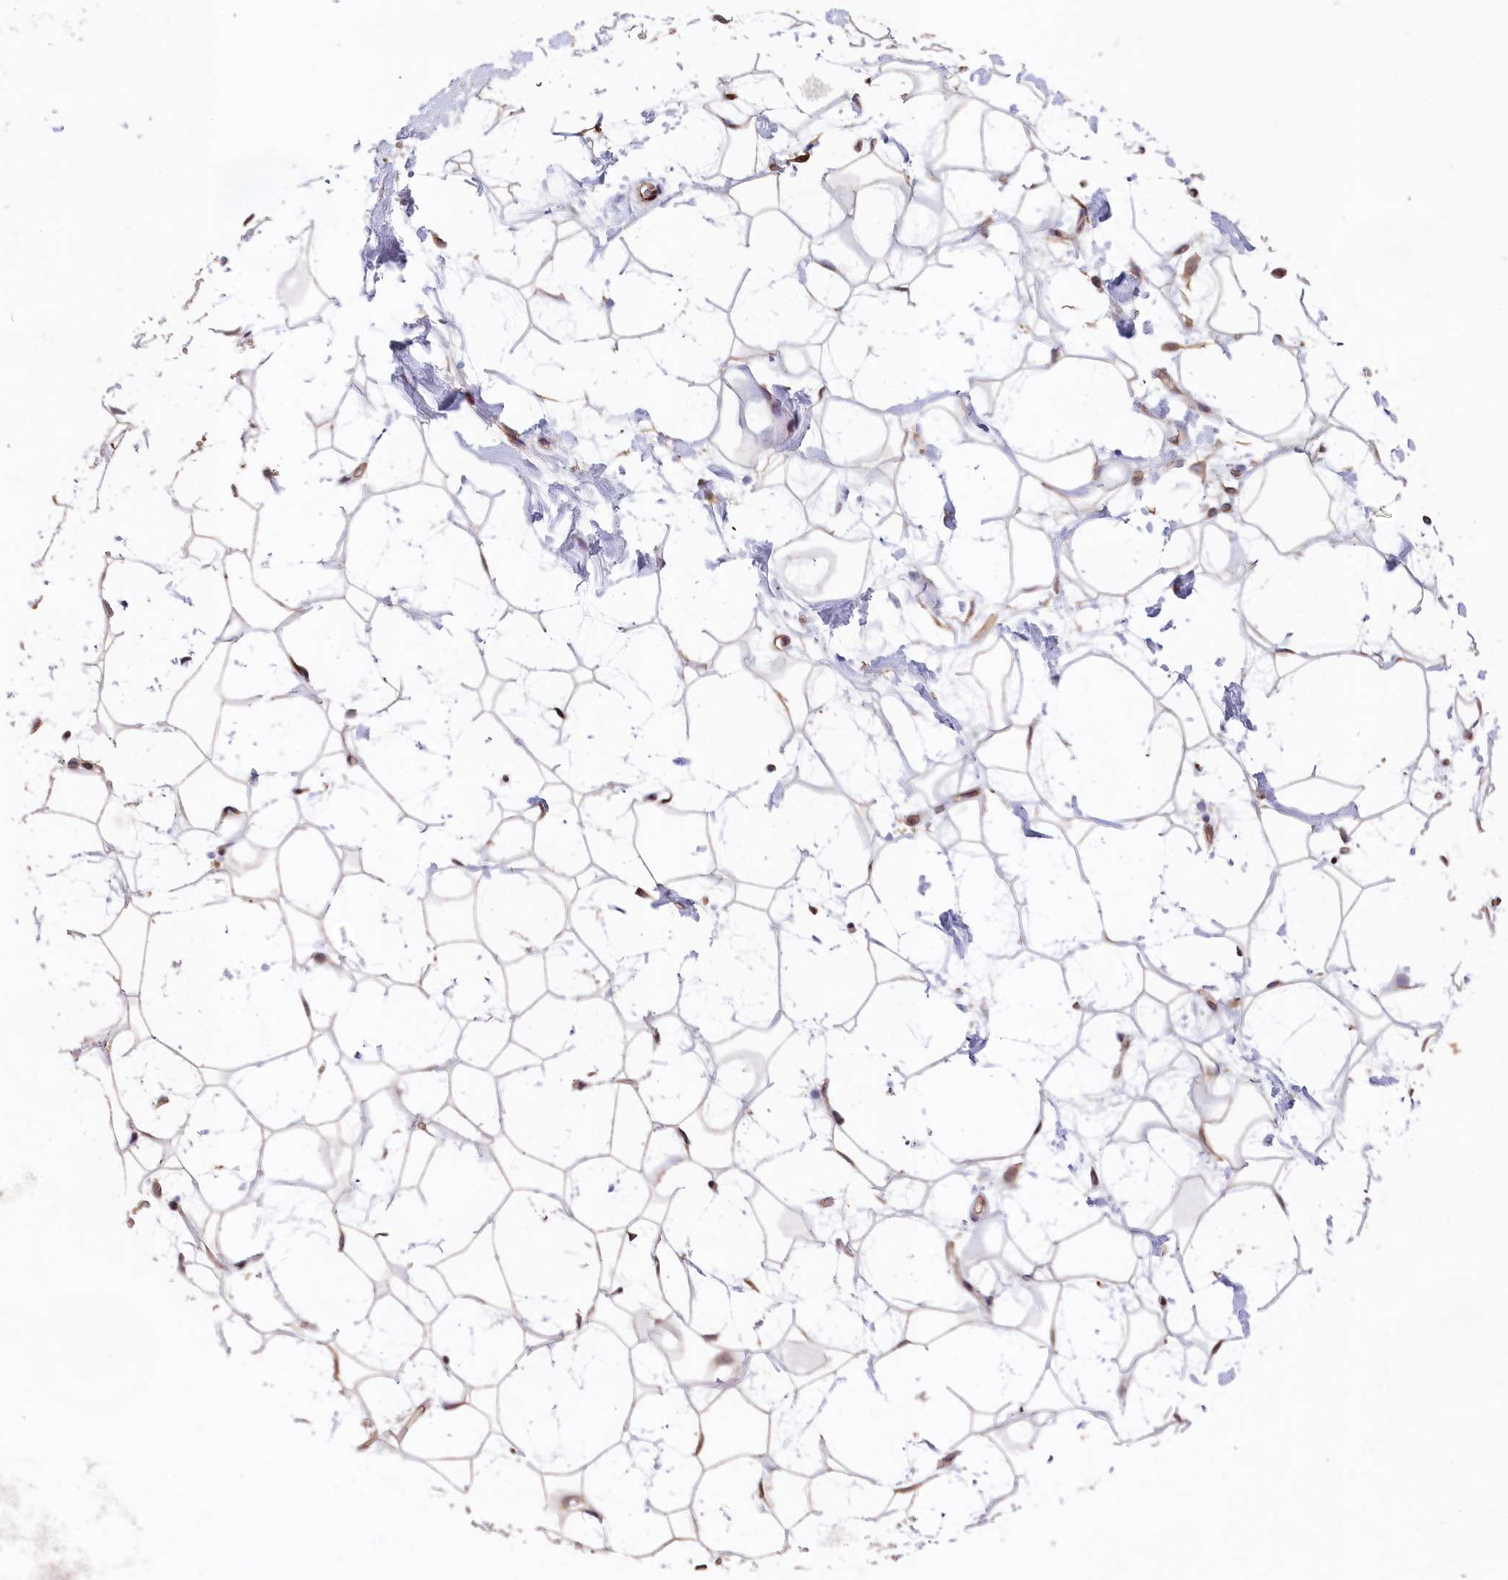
{"staining": {"intensity": "negative", "quantity": "none", "location": "none"}, "tissue": "adipose tissue", "cell_type": "Adipocytes", "image_type": "normal", "snomed": [{"axis": "morphology", "description": "Normal tissue, NOS"}, {"axis": "topography", "description": "Breast"}], "caption": "IHC histopathology image of normal adipose tissue: adipose tissue stained with DAB (3,3'-diaminobenzidine) displays no significant protein staining in adipocytes. (DAB (3,3'-diaminobenzidine) IHC, high magnification).", "gene": "TMEM116", "patient": {"sex": "female", "age": 26}}